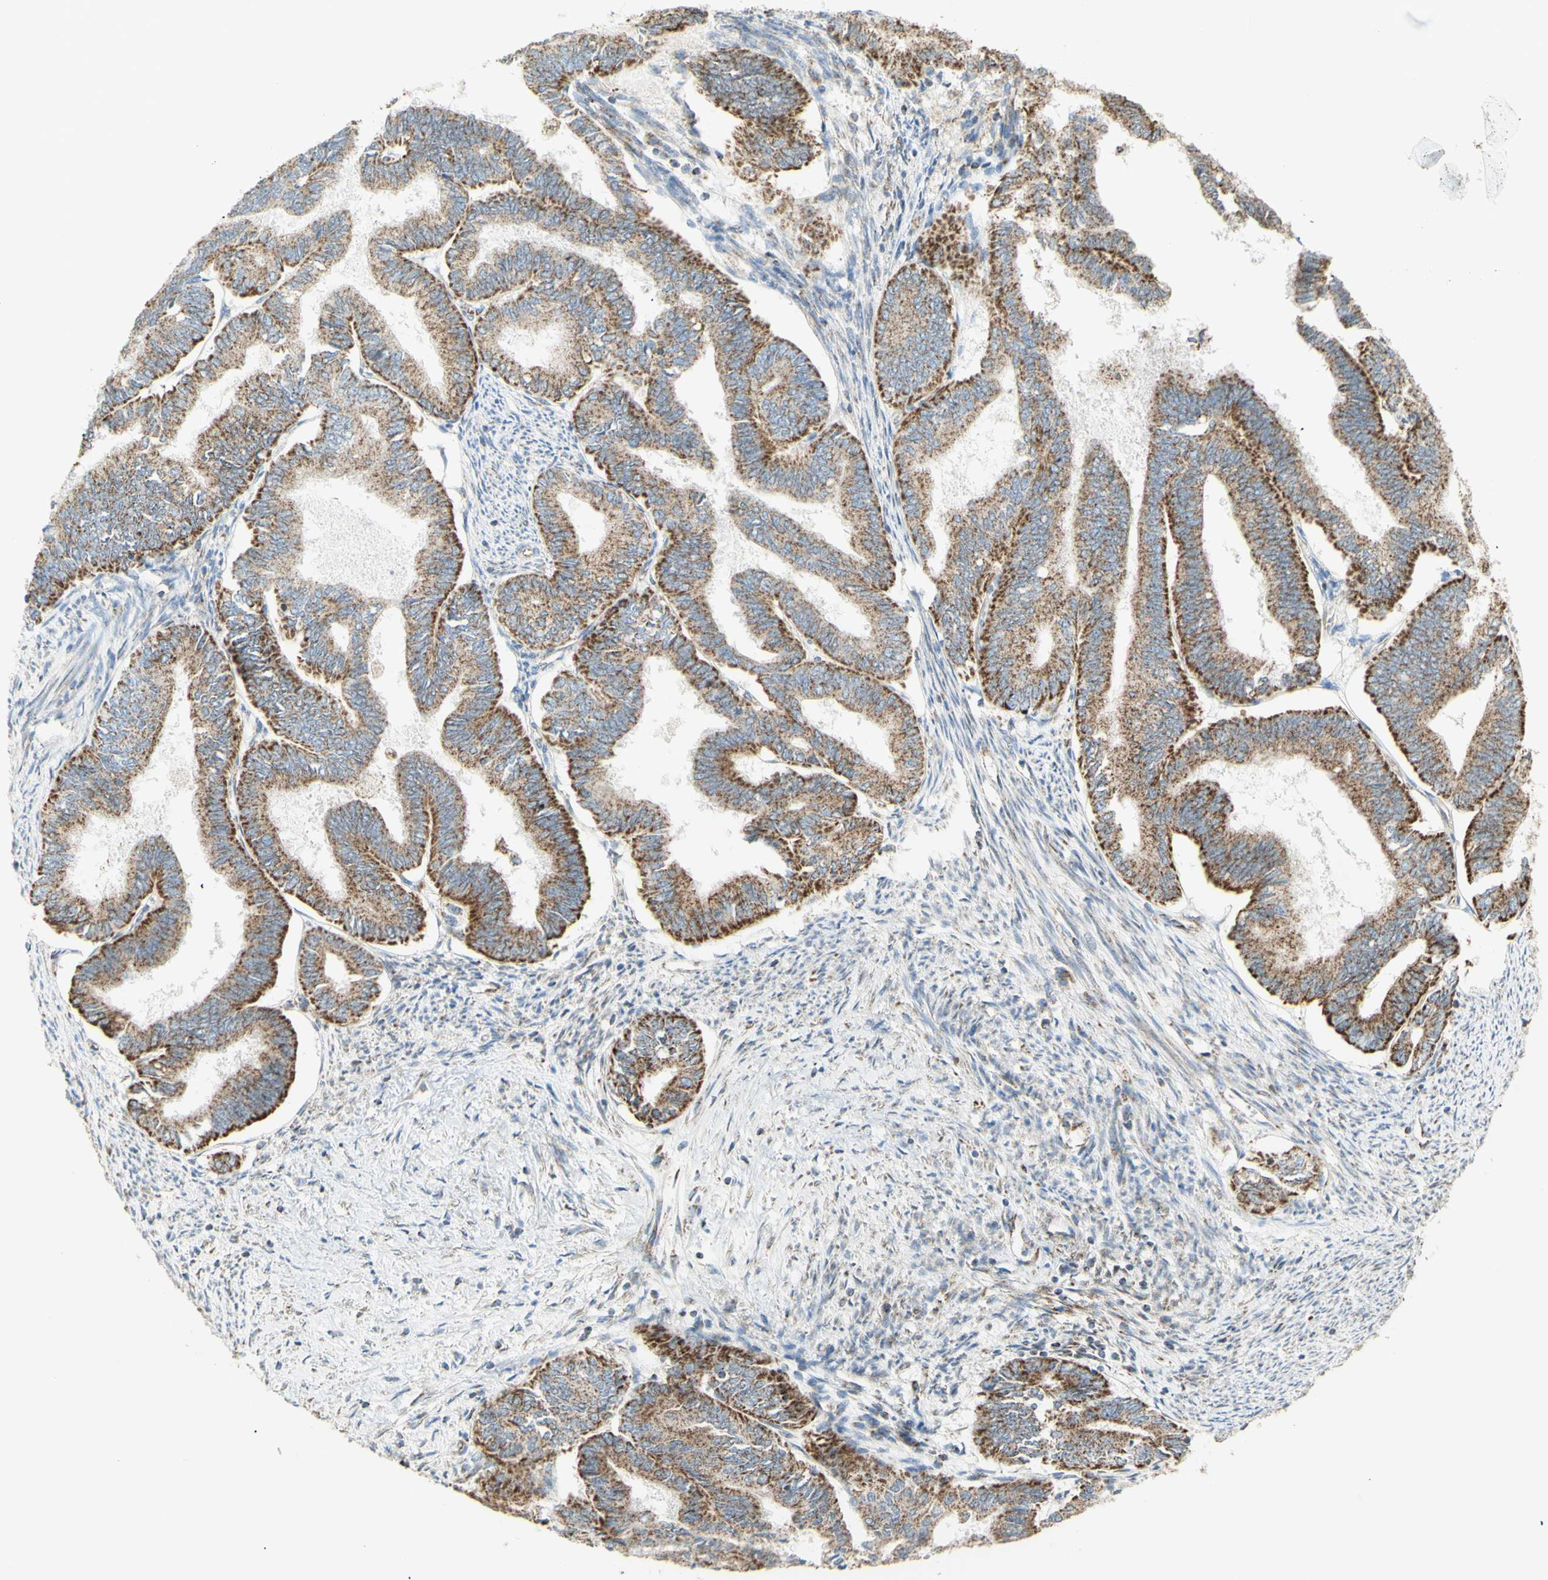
{"staining": {"intensity": "moderate", "quantity": ">75%", "location": "cytoplasmic/membranous"}, "tissue": "endometrial cancer", "cell_type": "Tumor cells", "image_type": "cancer", "snomed": [{"axis": "morphology", "description": "Adenocarcinoma, NOS"}, {"axis": "topography", "description": "Endometrium"}], "caption": "Immunohistochemical staining of endometrial adenocarcinoma exhibits moderate cytoplasmic/membranous protein staining in about >75% of tumor cells.", "gene": "LETM1", "patient": {"sex": "female", "age": 86}}